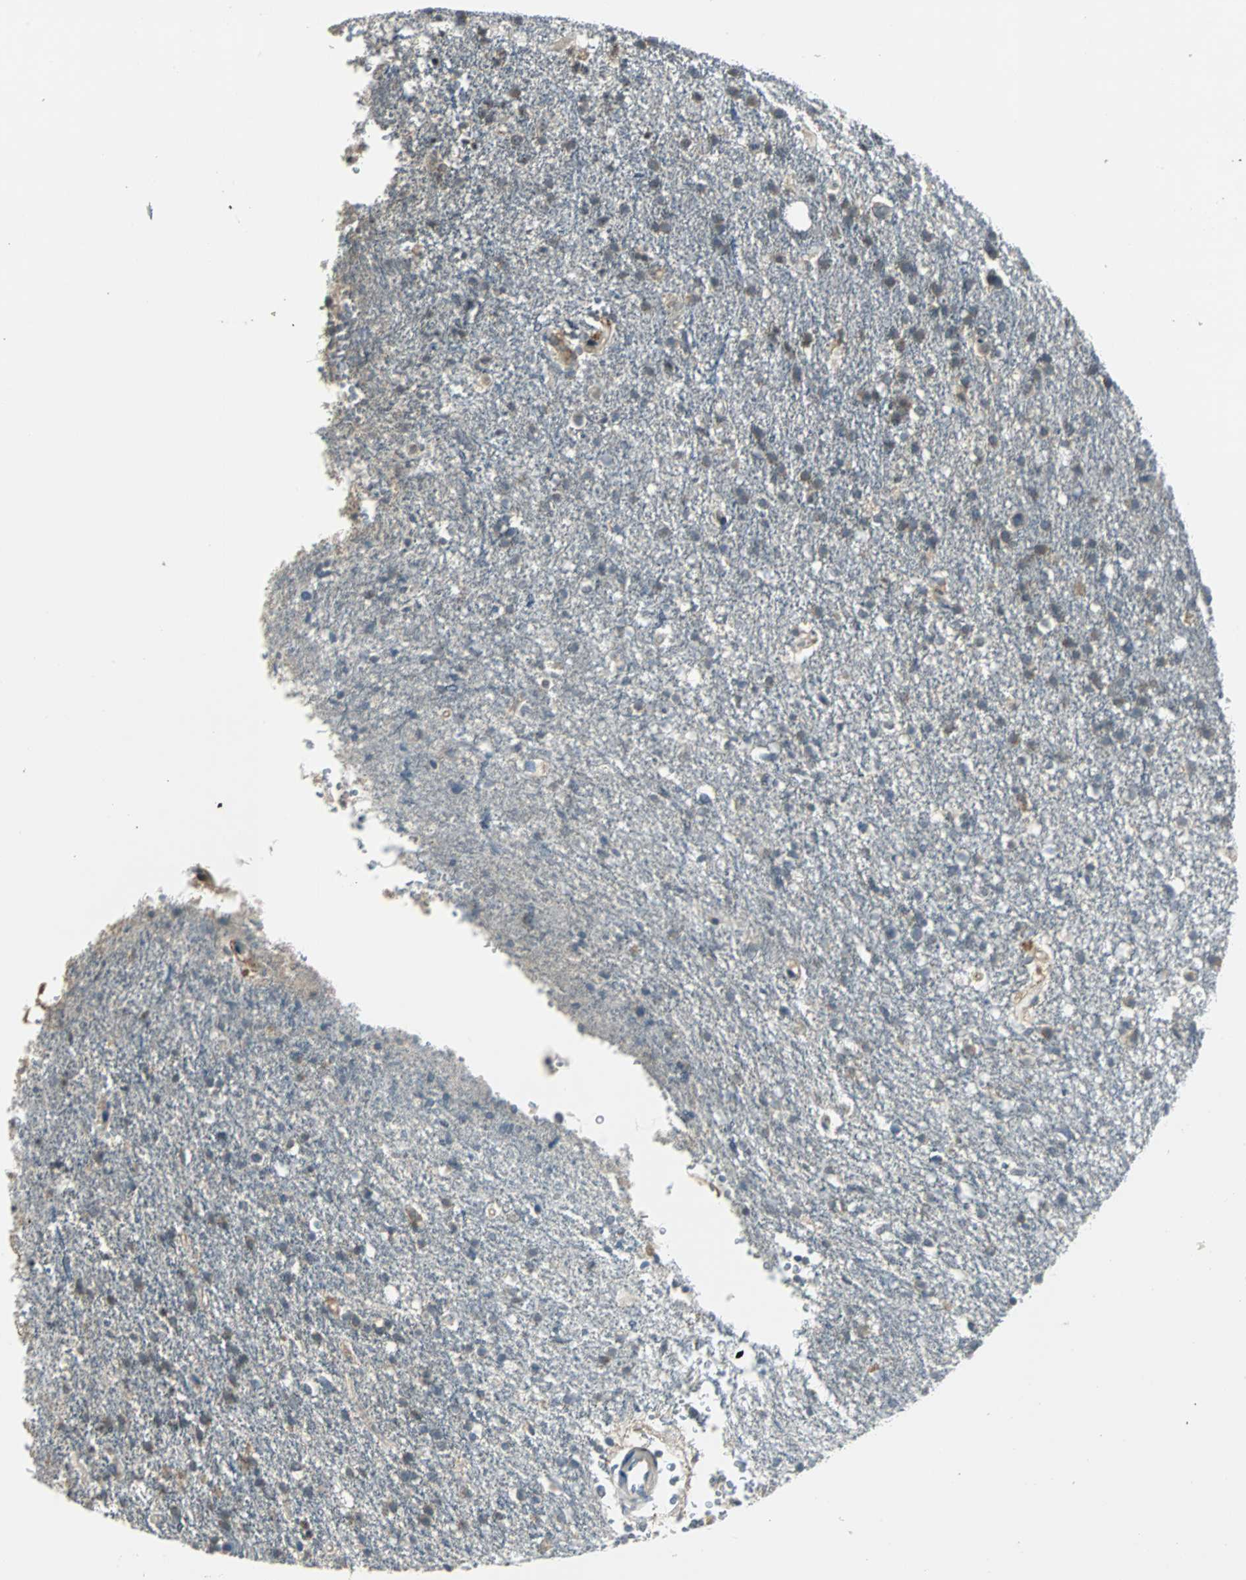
{"staining": {"intensity": "moderate", "quantity": "<25%", "location": "cytoplasmic/membranous"}, "tissue": "glioma", "cell_type": "Tumor cells", "image_type": "cancer", "snomed": [{"axis": "morphology", "description": "Glioma, malignant, High grade"}, {"axis": "topography", "description": "Brain"}], "caption": "A brown stain shows moderate cytoplasmic/membranous expression of a protein in human malignant high-grade glioma tumor cells. (Stains: DAB (3,3'-diaminobenzidine) in brown, nuclei in blue, Microscopy: brightfield microscopy at high magnification).", "gene": "FHL2", "patient": {"sex": "male", "age": 33}}